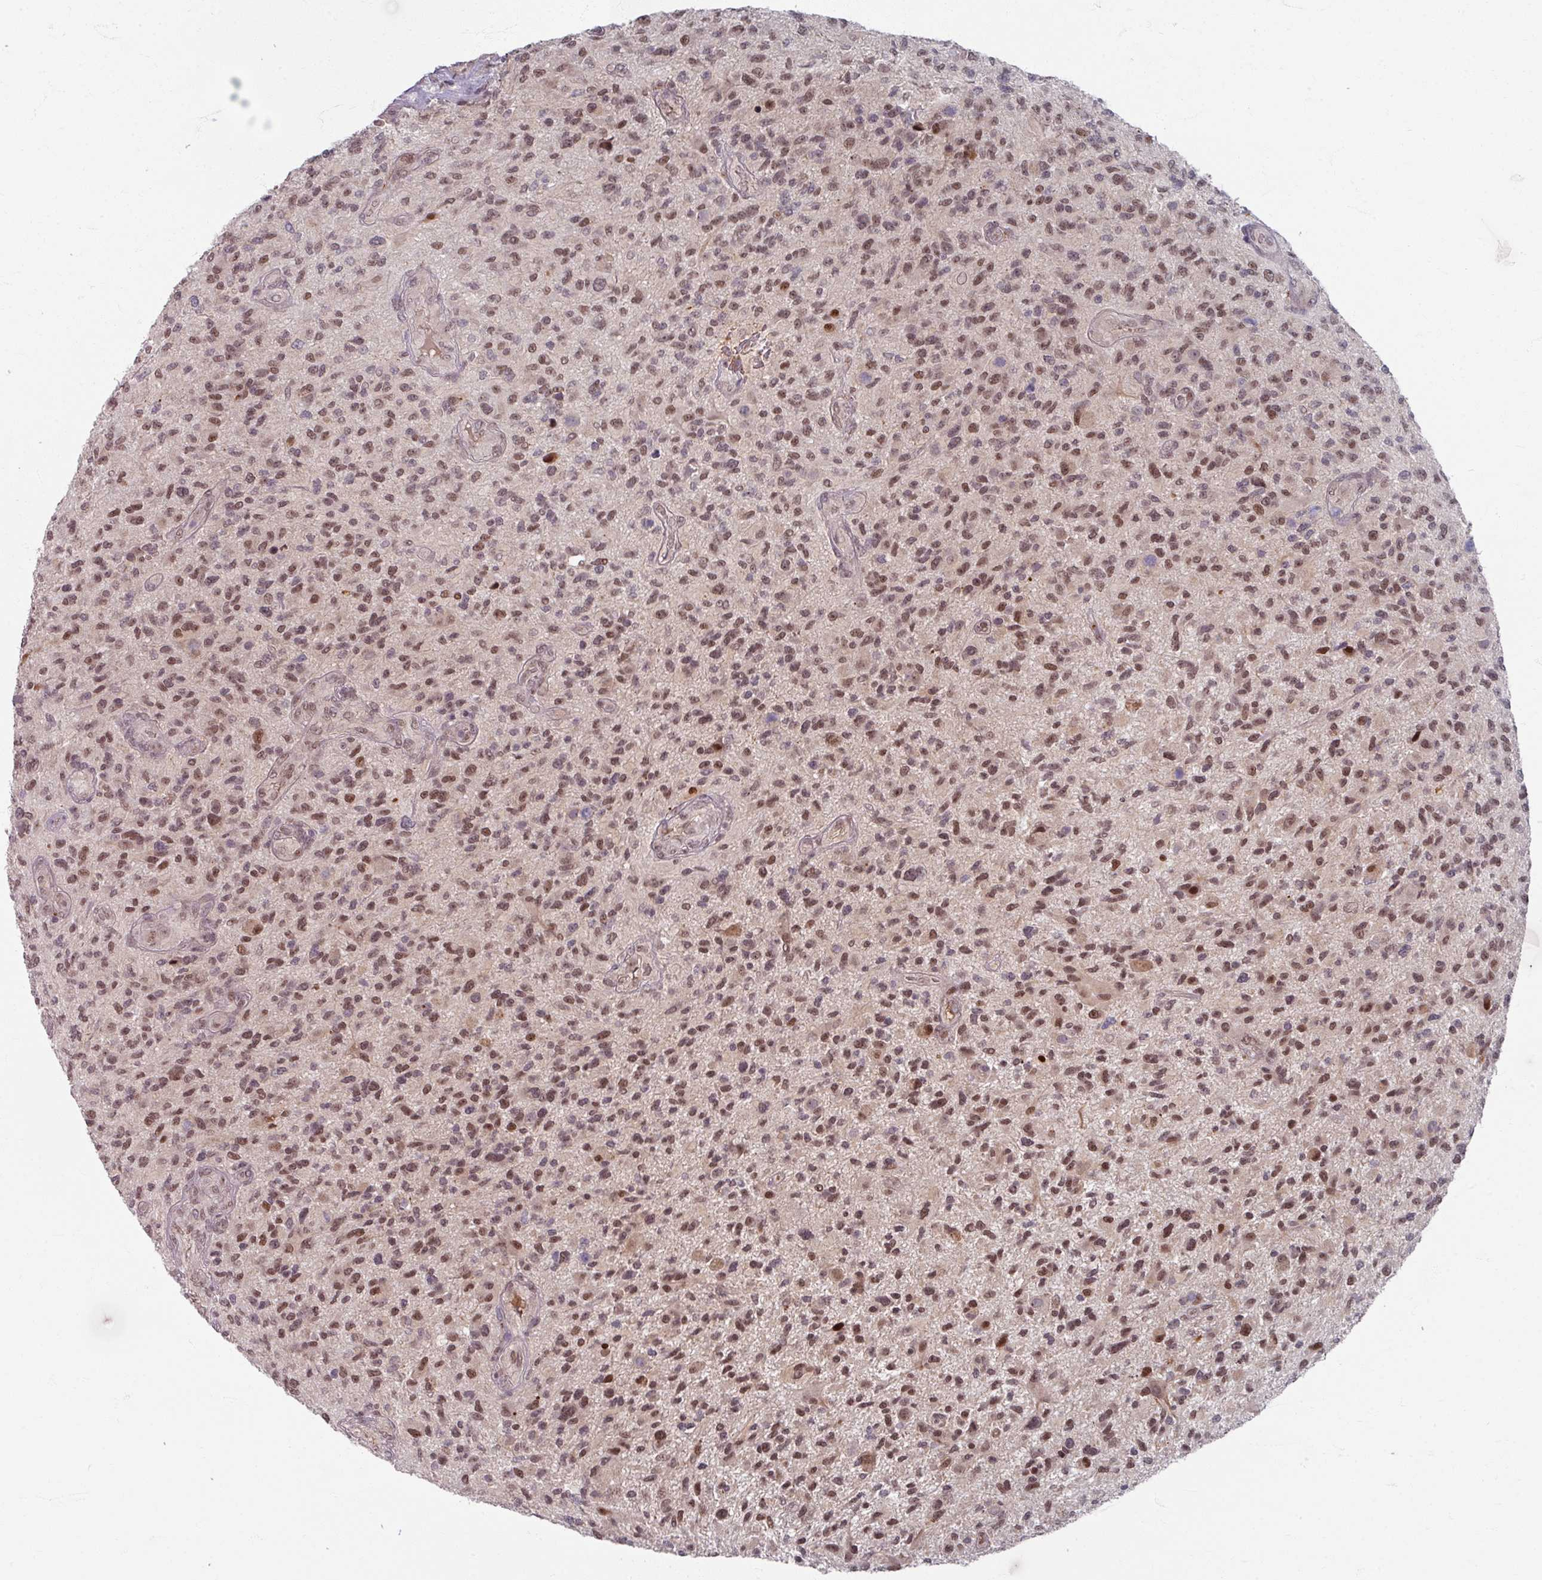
{"staining": {"intensity": "moderate", "quantity": ">75%", "location": "nuclear"}, "tissue": "glioma", "cell_type": "Tumor cells", "image_type": "cancer", "snomed": [{"axis": "morphology", "description": "Glioma, malignant, High grade"}, {"axis": "topography", "description": "Brain"}], "caption": "Immunohistochemistry (IHC) staining of glioma, which reveals medium levels of moderate nuclear expression in approximately >75% of tumor cells indicating moderate nuclear protein positivity. The staining was performed using DAB (3,3'-diaminobenzidine) (brown) for protein detection and nuclei were counterstained in hematoxylin (blue).", "gene": "KLC3", "patient": {"sex": "male", "age": 47}}